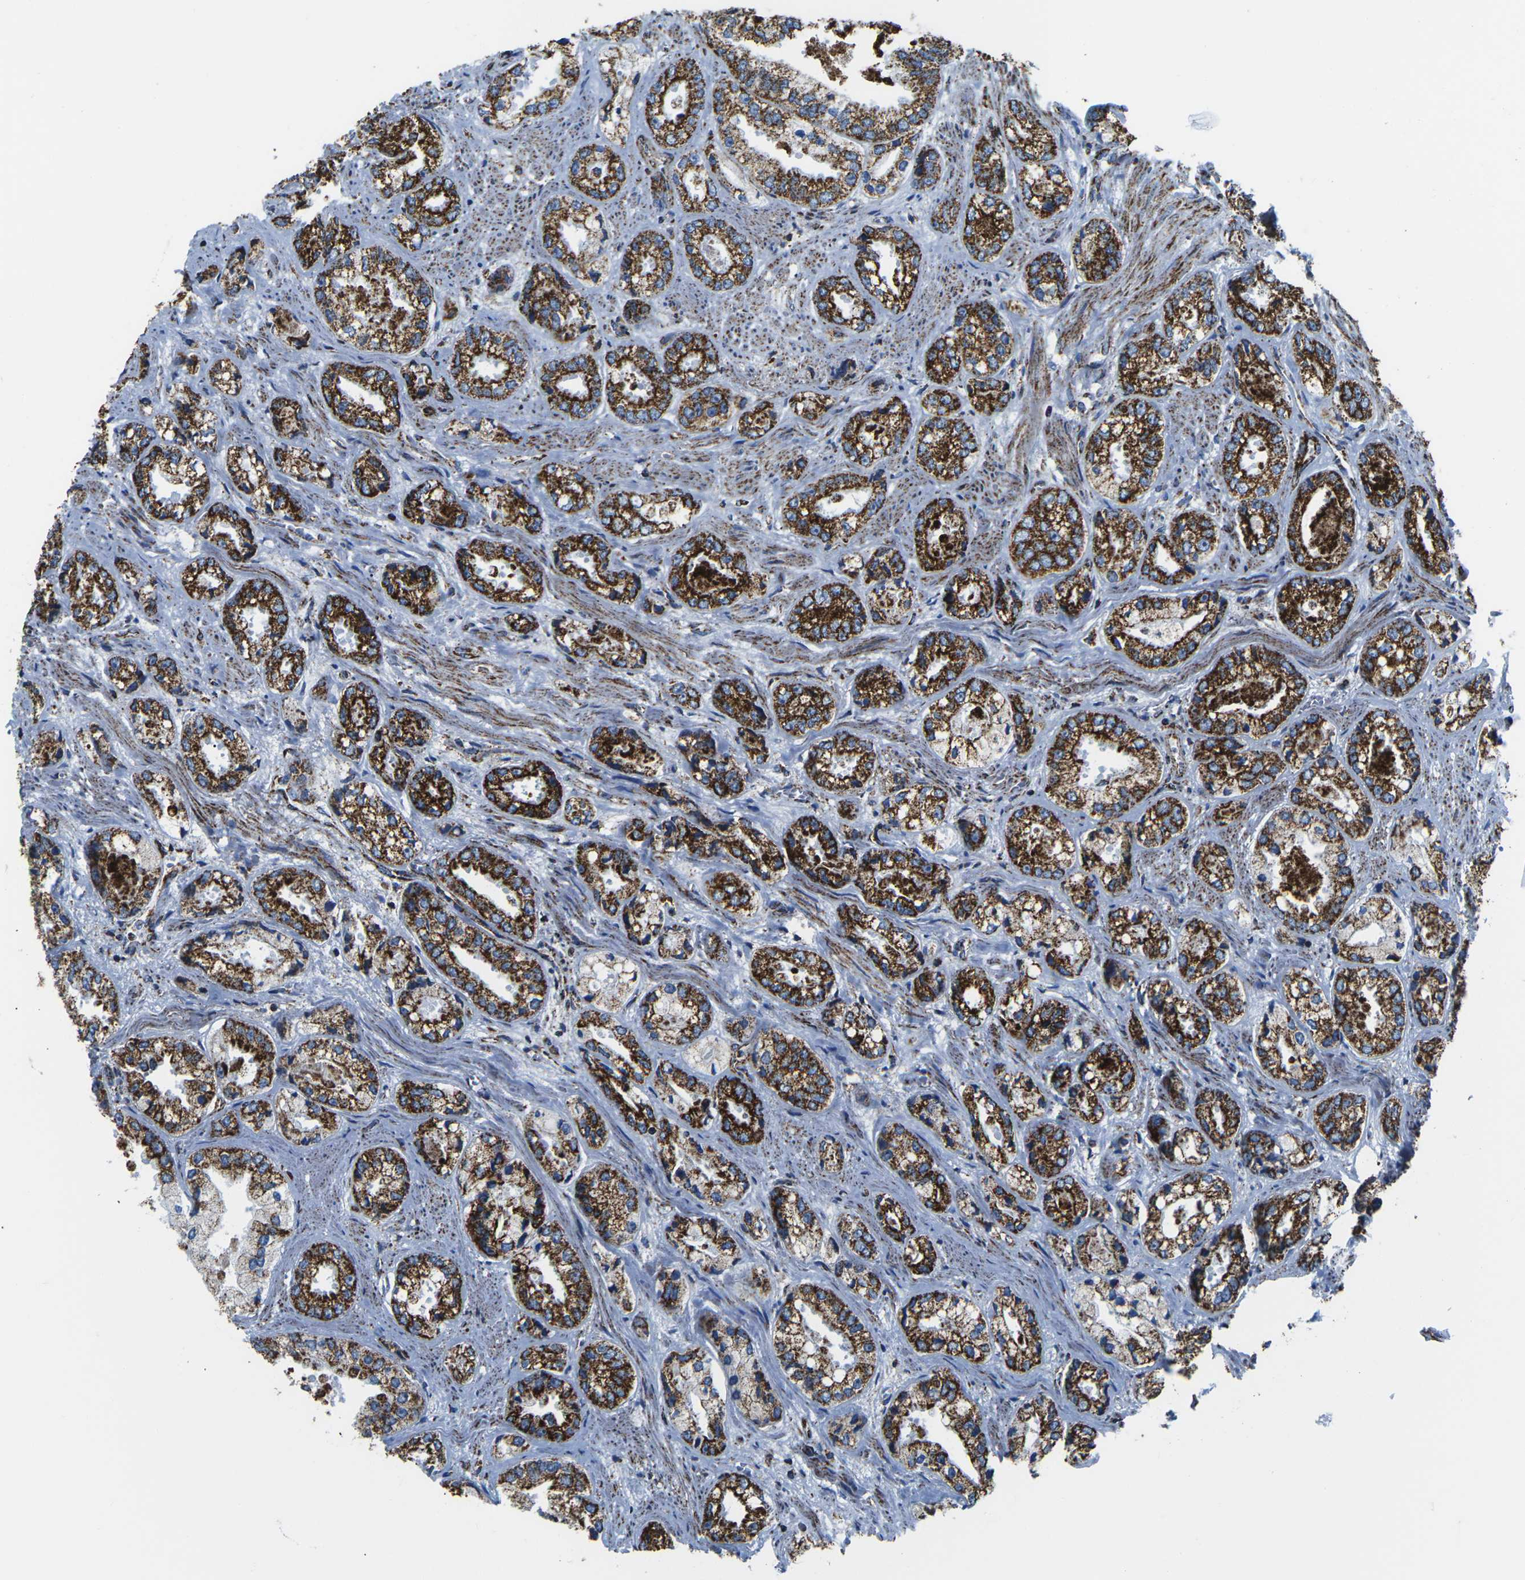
{"staining": {"intensity": "strong", "quantity": ">75%", "location": "cytoplasmic/membranous"}, "tissue": "prostate cancer", "cell_type": "Tumor cells", "image_type": "cancer", "snomed": [{"axis": "morphology", "description": "Adenocarcinoma, High grade"}, {"axis": "topography", "description": "Prostate"}], "caption": "Prostate cancer (high-grade adenocarcinoma) stained with a protein marker exhibits strong staining in tumor cells.", "gene": "MT-CO2", "patient": {"sex": "male", "age": 61}}